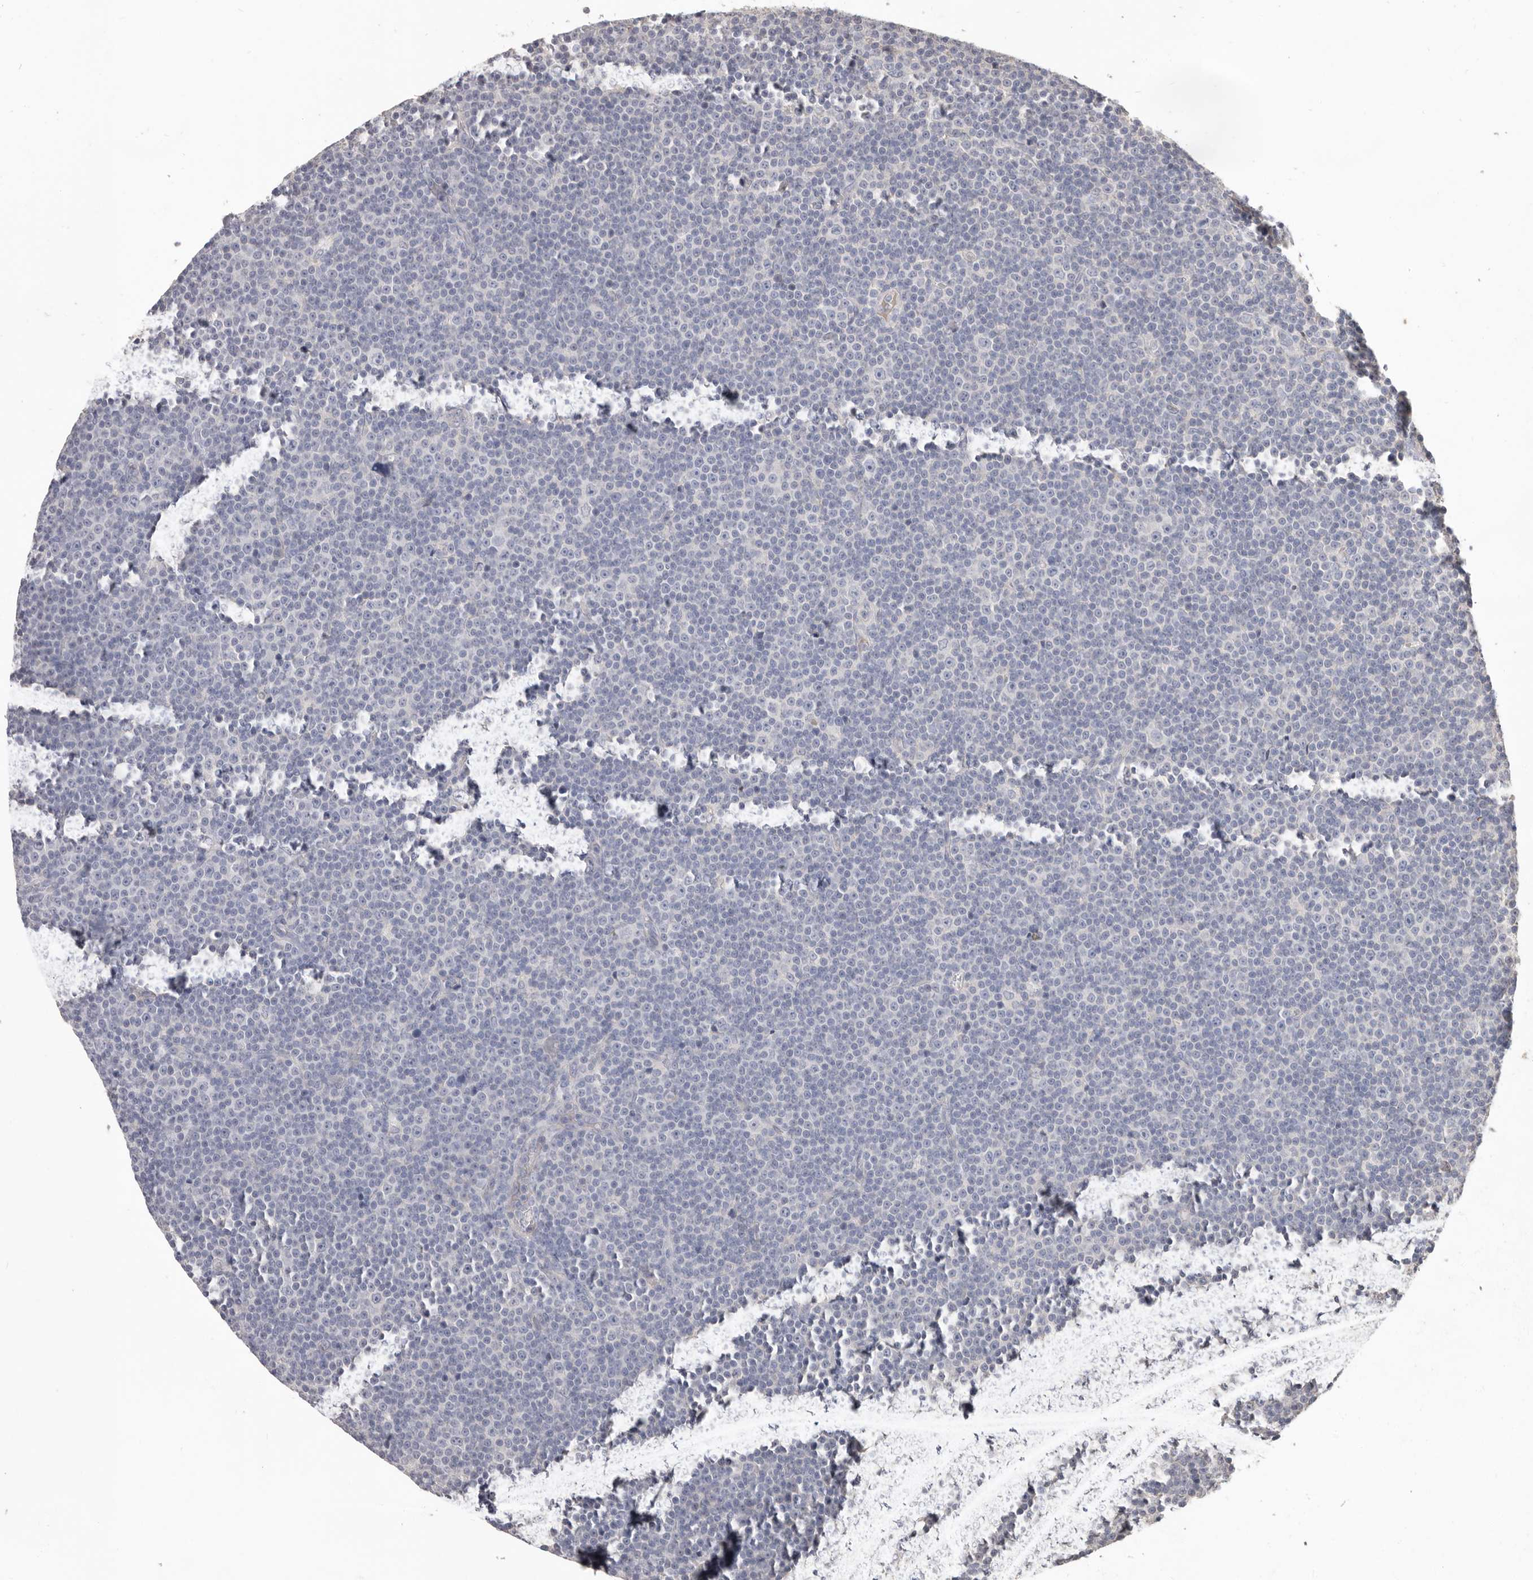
{"staining": {"intensity": "negative", "quantity": "none", "location": "none"}, "tissue": "lymphoma", "cell_type": "Tumor cells", "image_type": "cancer", "snomed": [{"axis": "morphology", "description": "Malignant lymphoma, non-Hodgkin's type, Low grade"}, {"axis": "topography", "description": "Lymph node"}], "caption": "Photomicrograph shows no significant protein staining in tumor cells of malignant lymphoma, non-Hodgkin's type (low-grade).", "gene": "HCAR2", "patient": {"sex": "female", "age": 67}}